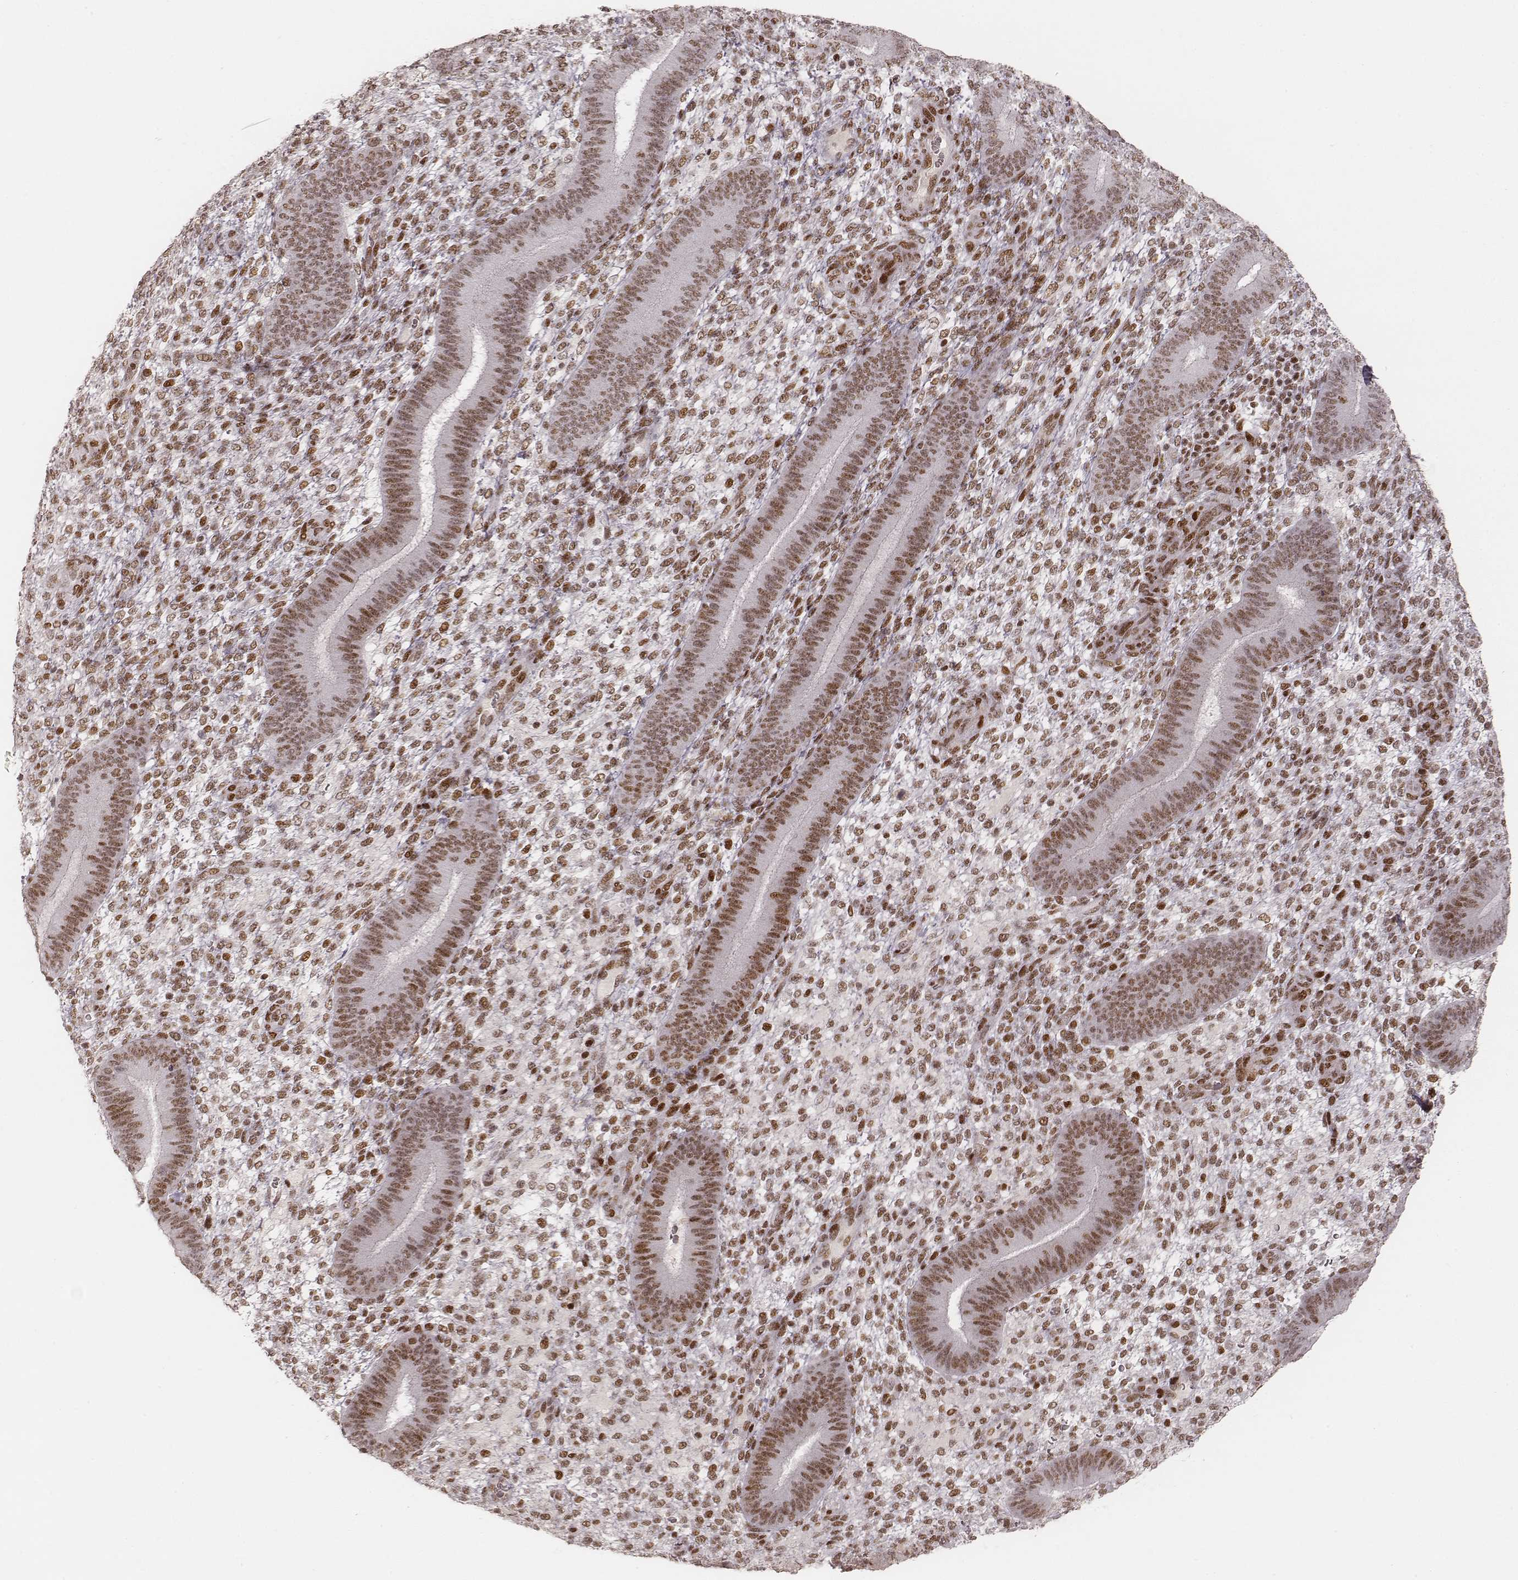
{"staining": {"intensity": "moderate", "quantity": ">75%", "location": "nuclear"}, "tissue": "endometrium", "cell_type": "Cells in endometrial stroma", "image_type": "normal", "snomed": [{"axis": "morphology", "description": "Normal tissue, NOS"}, {"axis": "topography", "description": "Endometrium"}], "caption": "An immunohistochemistry image of benign tissue is shown. Protein staining in brown labels moderate nuclear positivity in endometrium within cells in endometrial stroma.", "gene": "HNRNPC", "patient": {"sex": "female", "age": 39}}